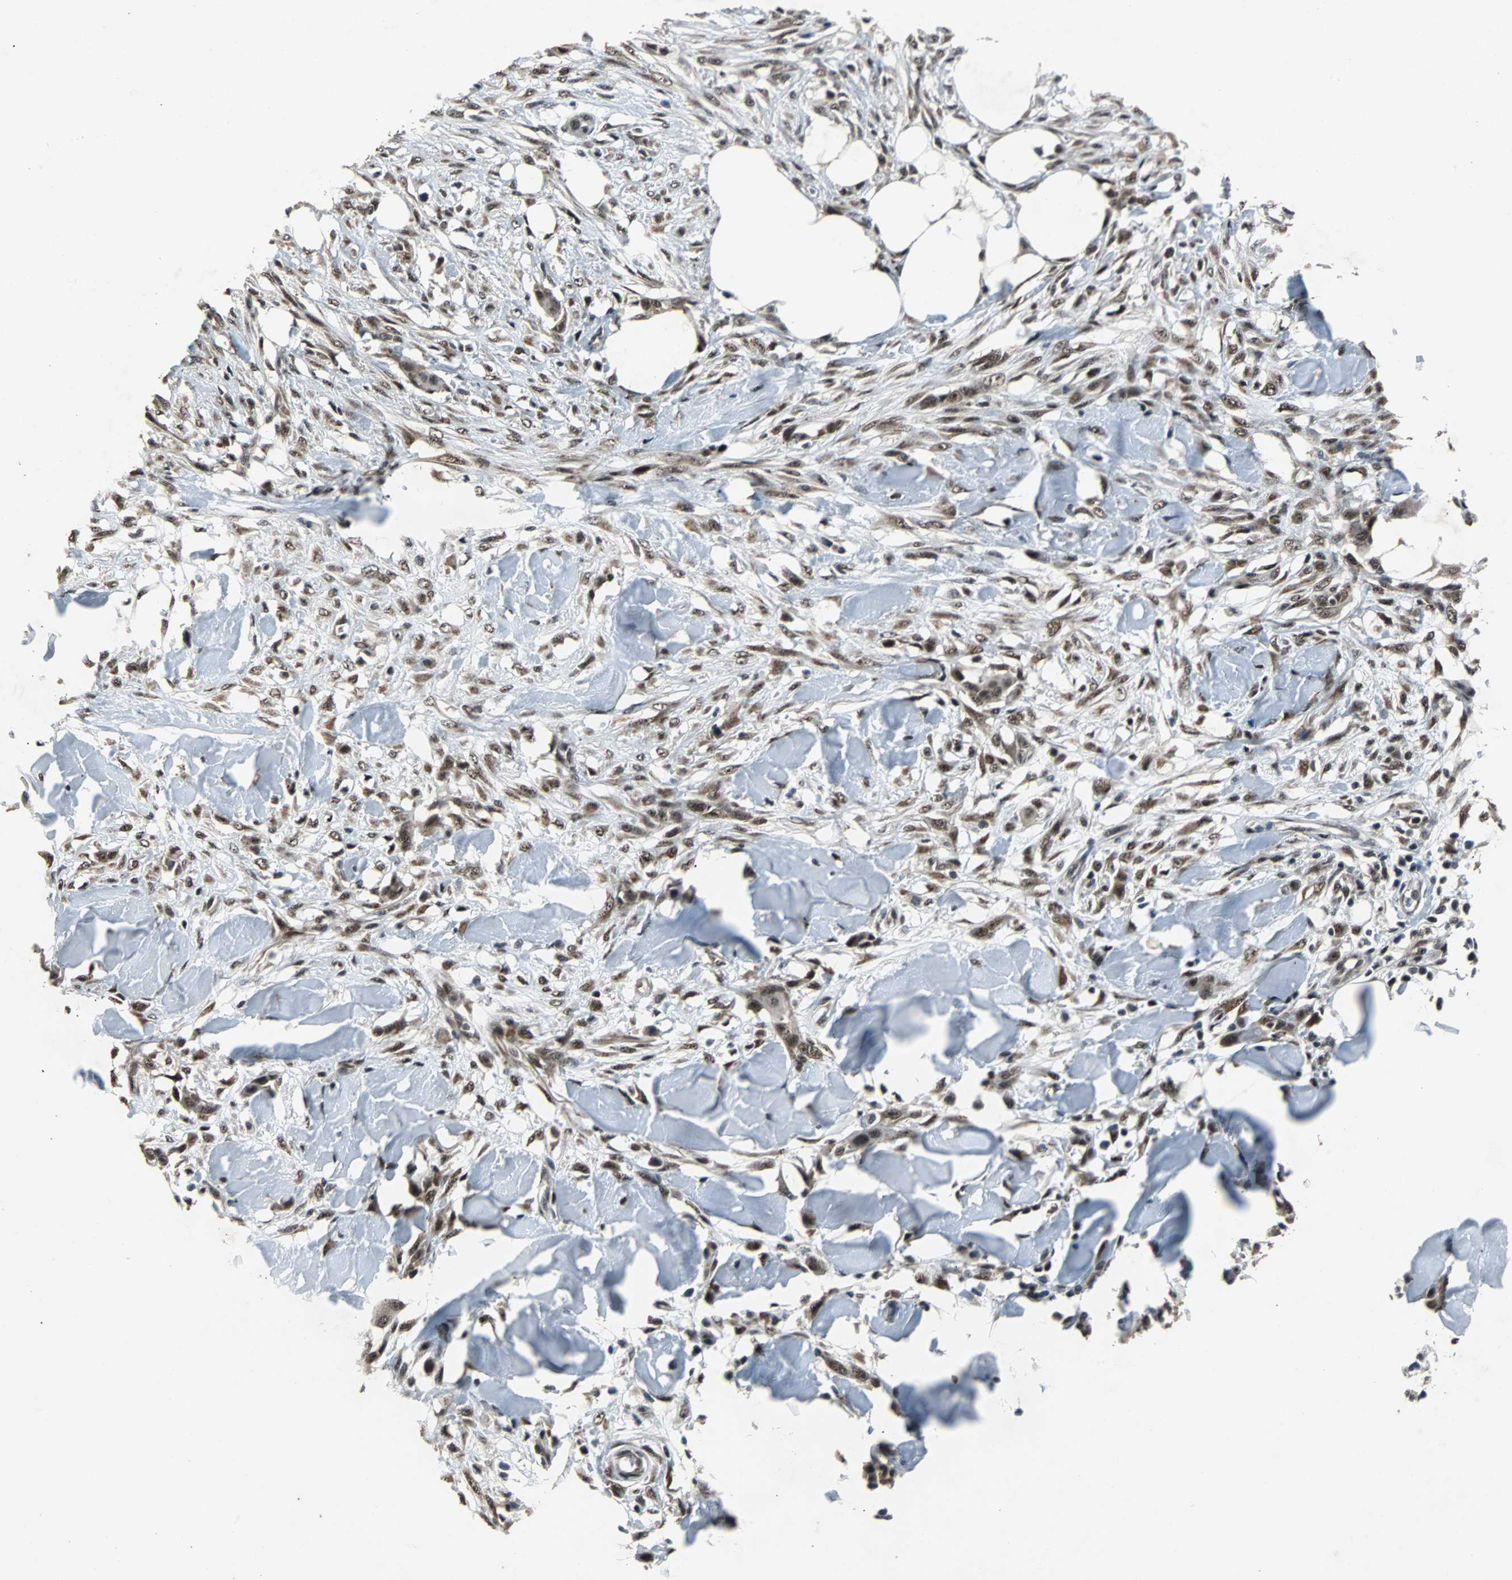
{"staining": {"intensity": "moderate", "quantity": ">75%", "location": "nuclear"}, "tissue": "skin cancer", "cell_type": "Tumor cells", "image_type": "cancer", "snomed": [{"axis": "morphology", "description": "Normal tissue, NOS"}, {"axis": "morphology", "description": "Squamous cell carcinoma, NOS"}, {"axis": "topography", "description": "Skin"}], "caption": "Squamous cell carcinoma (skin) was stained to show a protein in brown. There is medium levels of moderate nuclear staining in approximately >75% of tumor cells.", "gene": "USP28", "patient": {"sex": "female", "age": 59}}